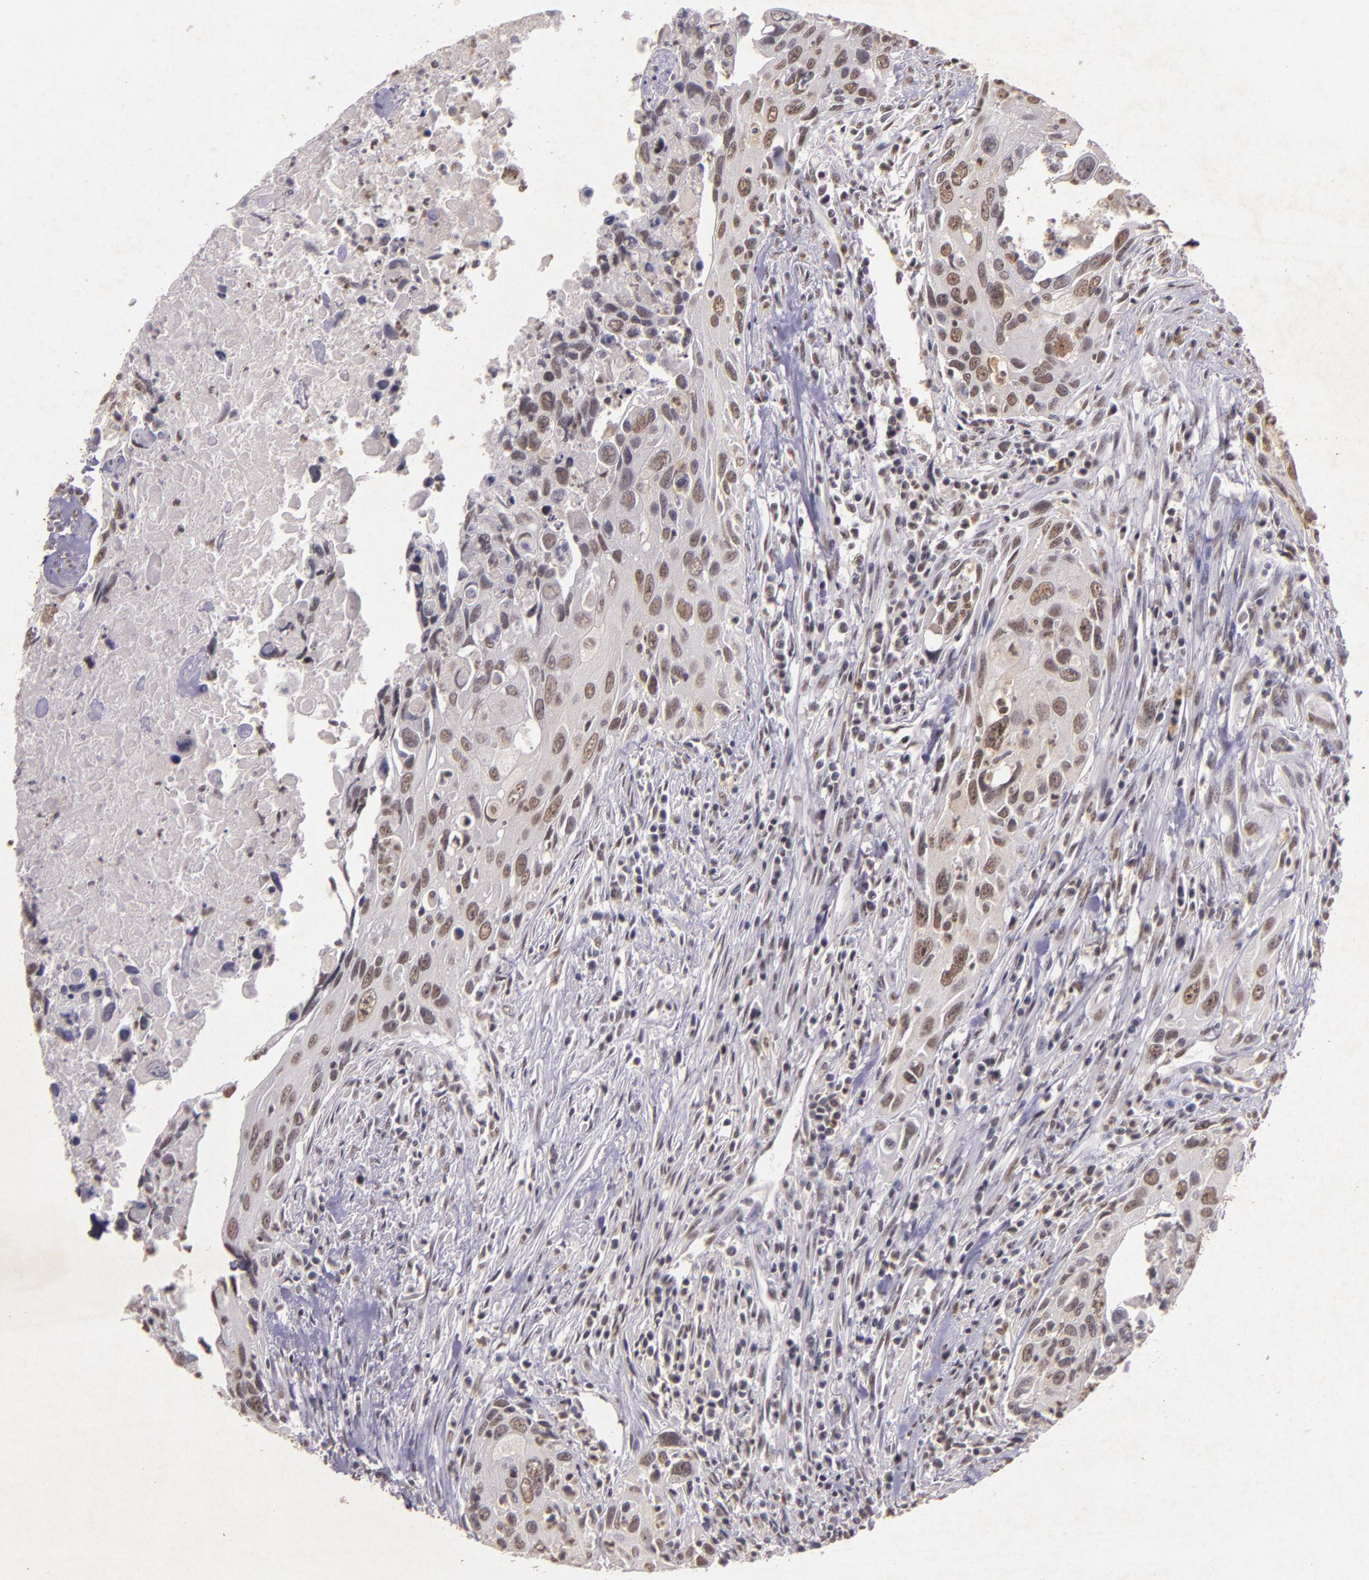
{"staining": {"intensity": "weak", "quantity": "25%-75%", "location": "nuclear"}, "tissue": "urothelial cancer", "cell_type": "Tumor cells", "image_type": "cancer", "snomed": [{"axis": "morphology", "description": "Urothelial carcinoma, High grade"}, {"axis": "topography", "description": "Urinary bladder"}], "caption": "Human high-grade urothelial carcinoma stained with a brown dye displays weak nuclear positive staining in approximately 25%-75% of tumor cells.", "gene": "CBX3", "patient": {"sex": "male", "age": 71}}